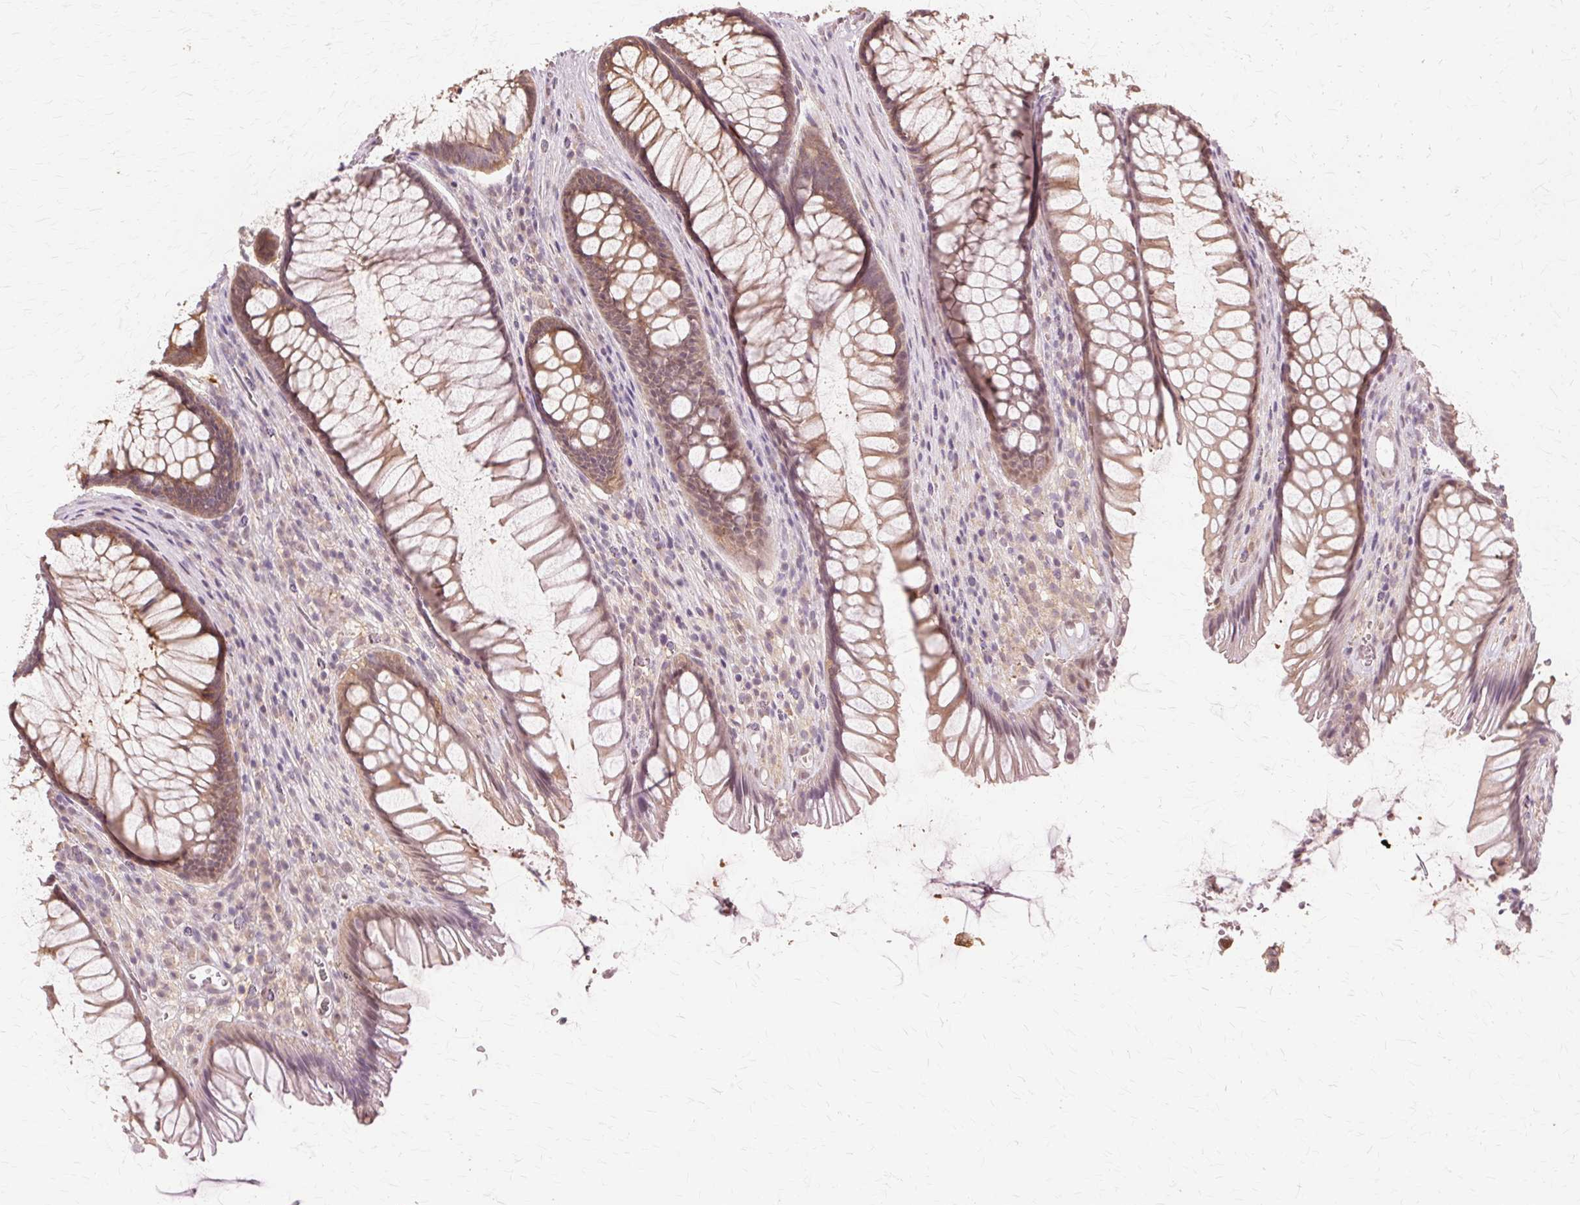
{"staining": {"intensity": "moderate", "quantity": "25%-75%", "location": "cytoplasmic/membranous"}, "tissue": "rectum", "cell_type": "Glandular cells", "image_type": "normal", "snomed": [{"axis": "morphology", "description": "Normal tissue, NOS"}, {"axis": "topography", "description": "Rectum"}], "caption": "Protein analysis of unremarkable rectum reveals moderate cytoplasmic/membranous expression in about 25%-75% of glandular cells.", "gene": "PRMT5", "patient": {"sex": "male", "age": 53}}